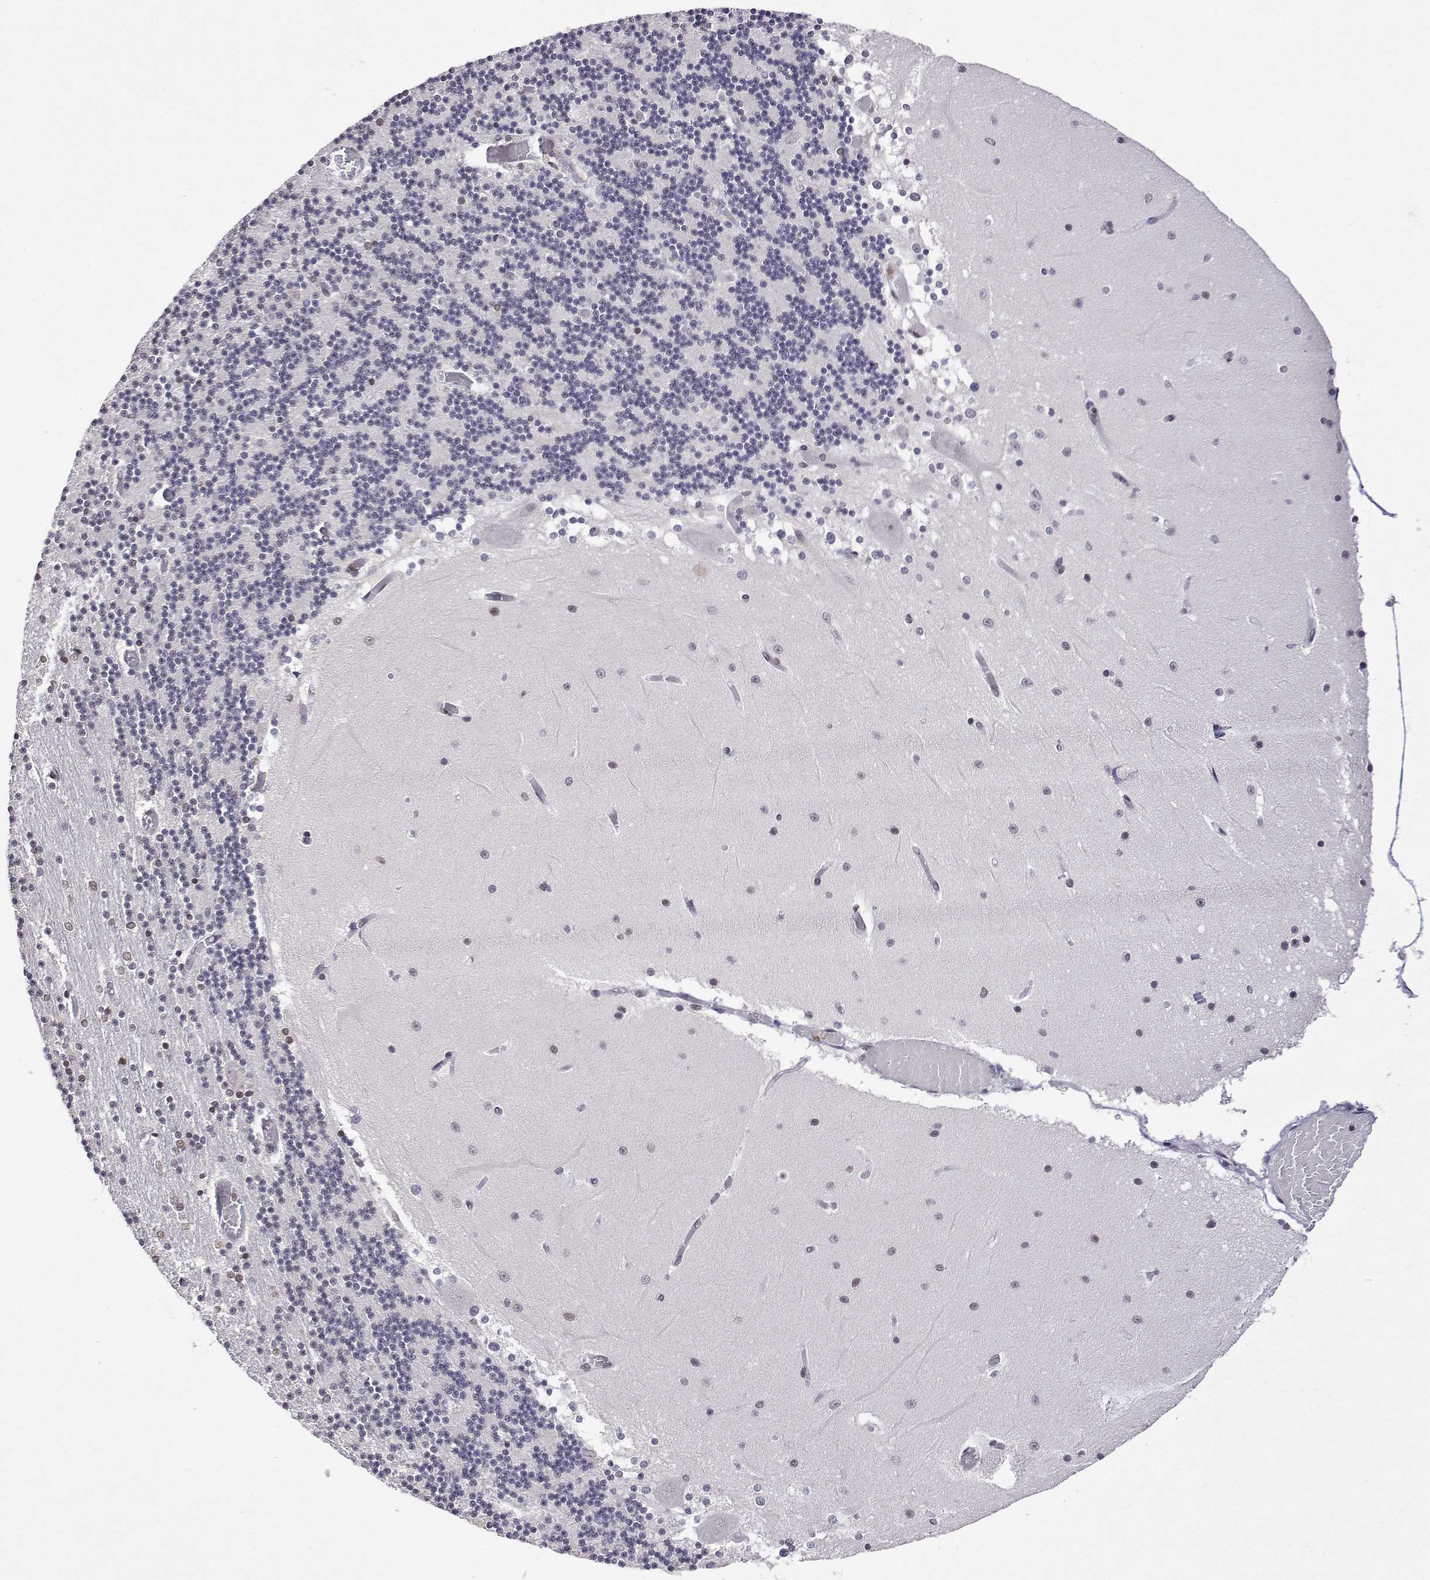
{"staining": {"intensity": "negative", "quantity": "none", "location": "none"}, "tissue": "cerebellum", "cell_type": "Cells in granular layer", "image_type": "normal", "snomed": [{"axis": "morphology", "description": "Normal tissue, NOS"}, {"axis": "topography", "description": "Cerebellum"}], "caption": "Immunohistochemistry photomicrograph of normal cerebellum: cerebellum stained with DAB (3,3'-diaminobenzidine) shows no significant protein positivity in cells in granular layer.", "gene": "XPC", "patient": {"sex": "female", "age": 28}}